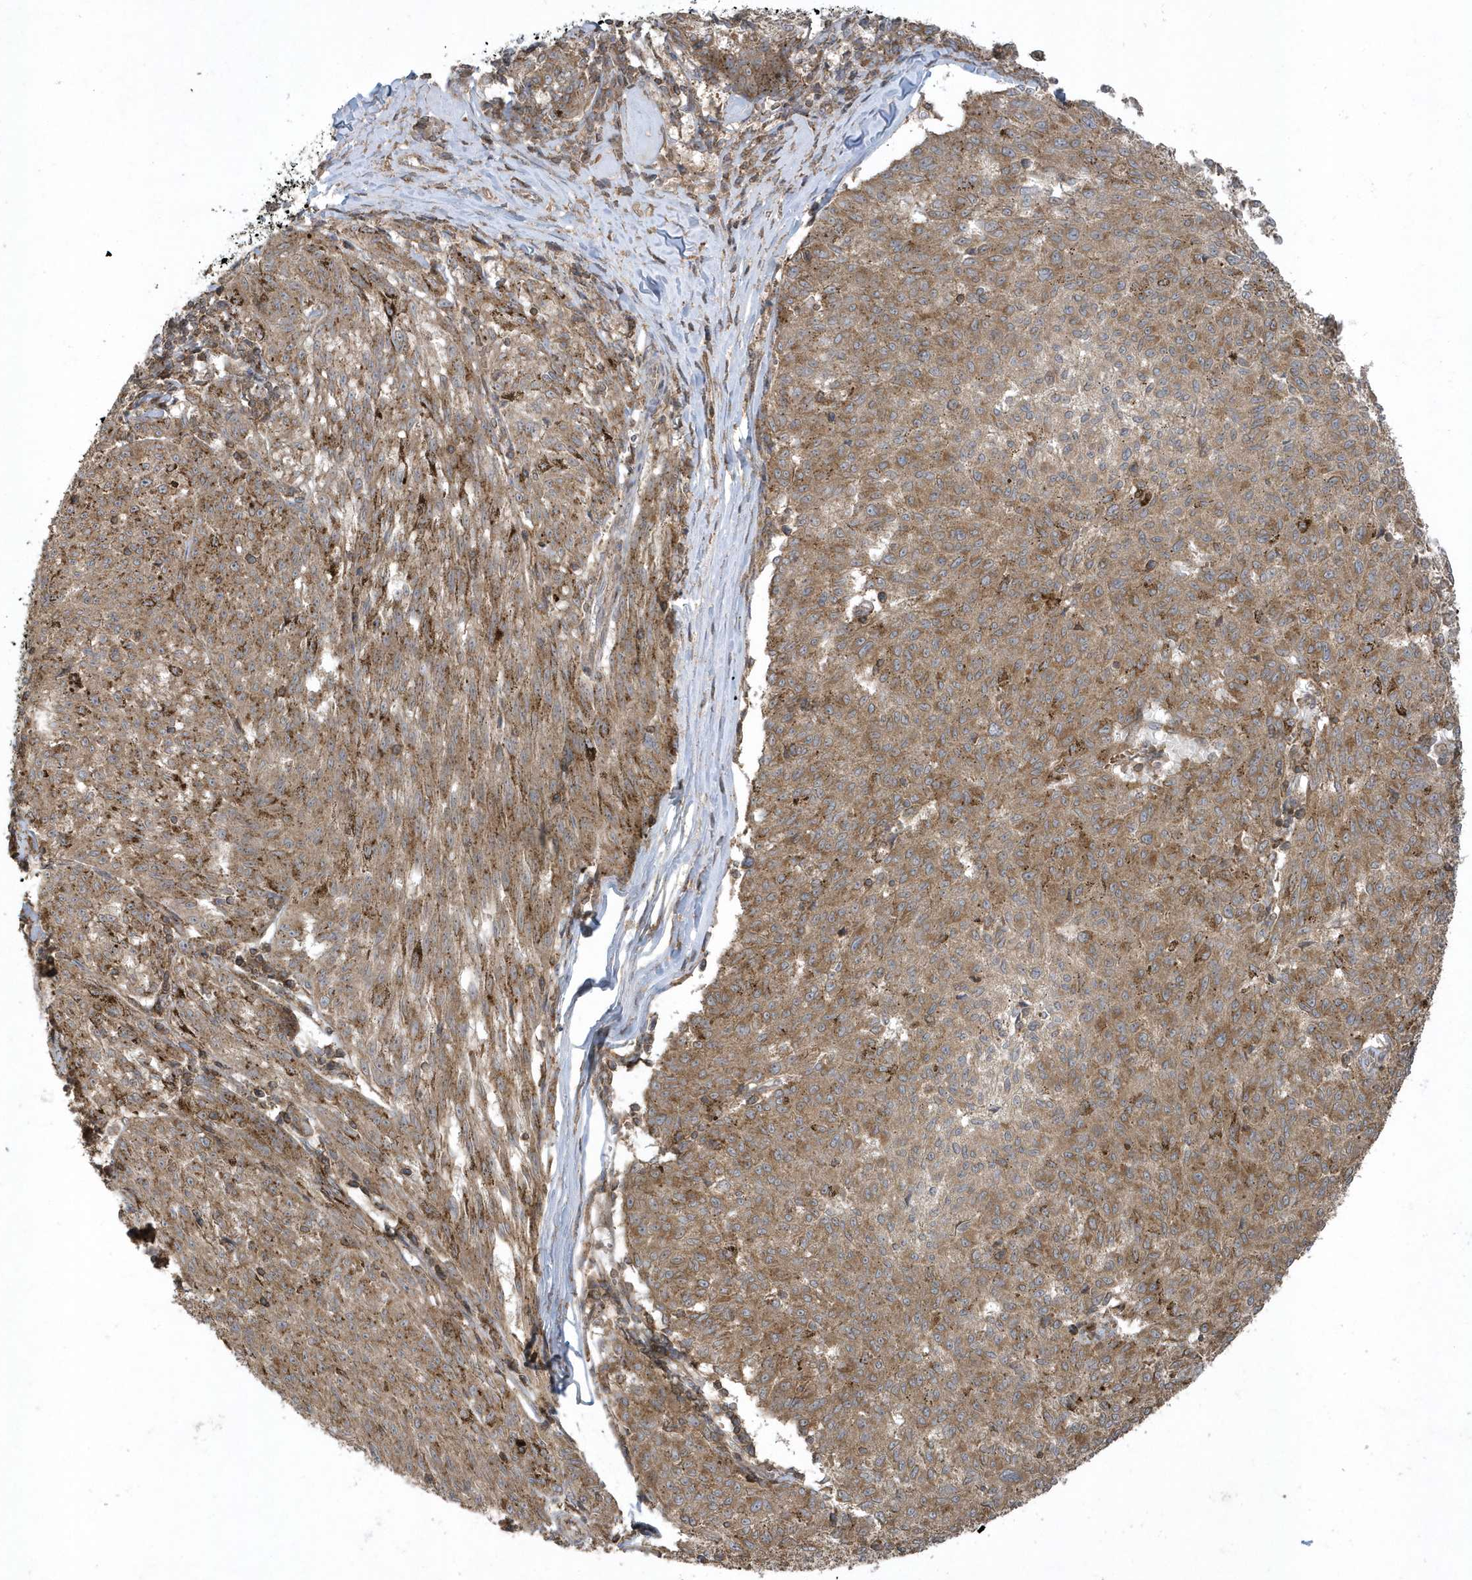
{"staining": {"intensity": "moderate", "quantity": ">75%", "location": "cytoplasmic/membranous"}, "tissue": "melanoma", "cell_type": "Tumor cells", "image_type": "cancer", "snomed": [{"axis": "morphology", "description": "Malignant melanoma, NOS"}, {"axis": "topography", "description": "Skin"}], "caption": "Immunohistochemistry of melanoma exhibits medium levels of moderate cytoplasmic/membranous expression in approximately >75% of tumor cells.", "gene": "STAMBP", "patient": {"sex": "female", "age": 72}}